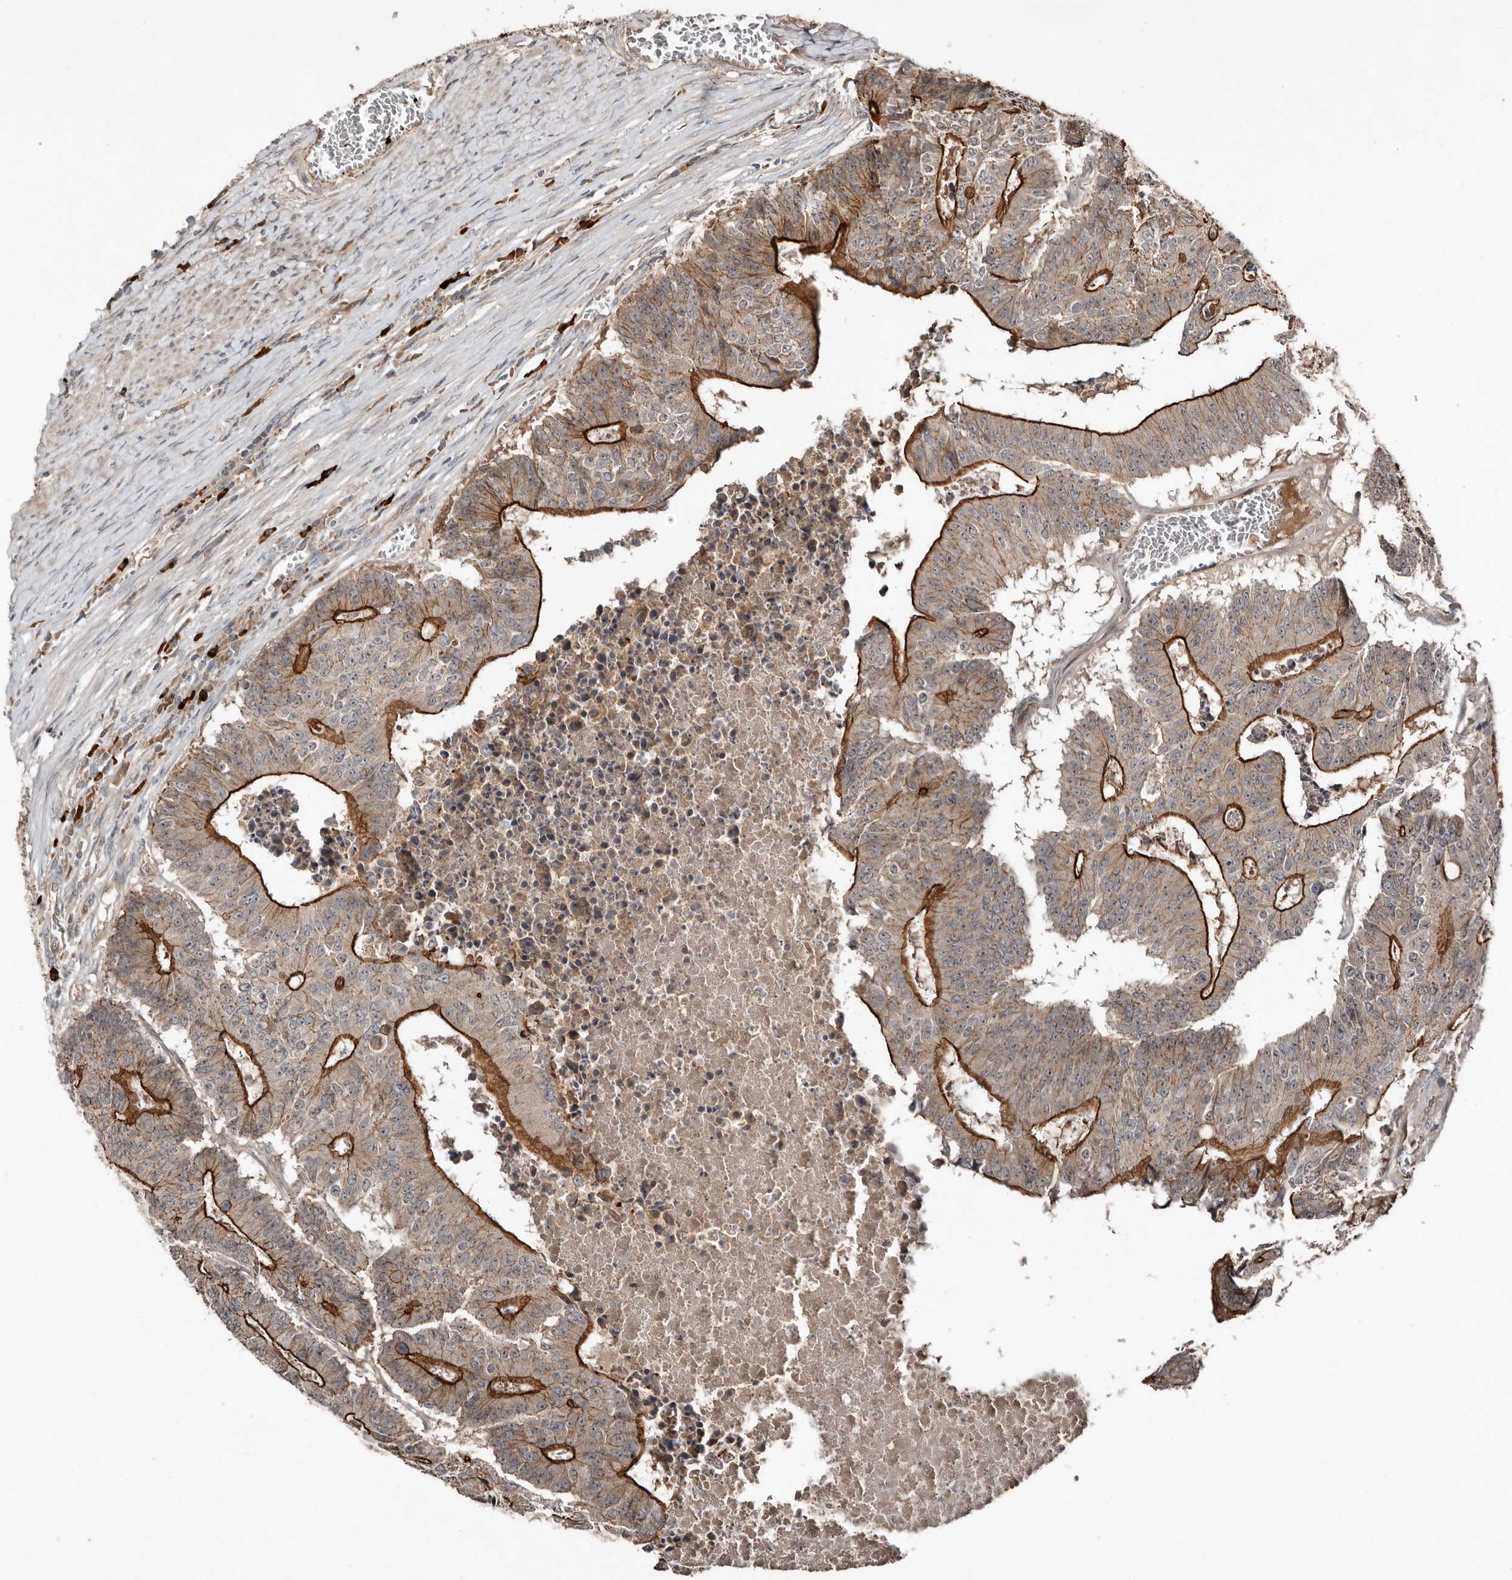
{"staining": {"intensity": "strong", "quantity": "25%-75%", "location": "cytoplasmic/membranous"}, "tissue": "colorectal cancer", "cell_type": "Tumor cells", "image_type": "cancer", "snomed": [{"axis": "morphology", "description": "Adenocarcinoma, NOS"}, {"axis": "topography", "description": "Colon"}], "caption": "Colorectal adenocarcinoma stained with immunohistochemistry (IHC) displays strong cytoplasmic/membranous staining in about 25%-75% of tumor cells.", "gene": "TEAD3", "patient": {"sex": "male", "age": 87}}